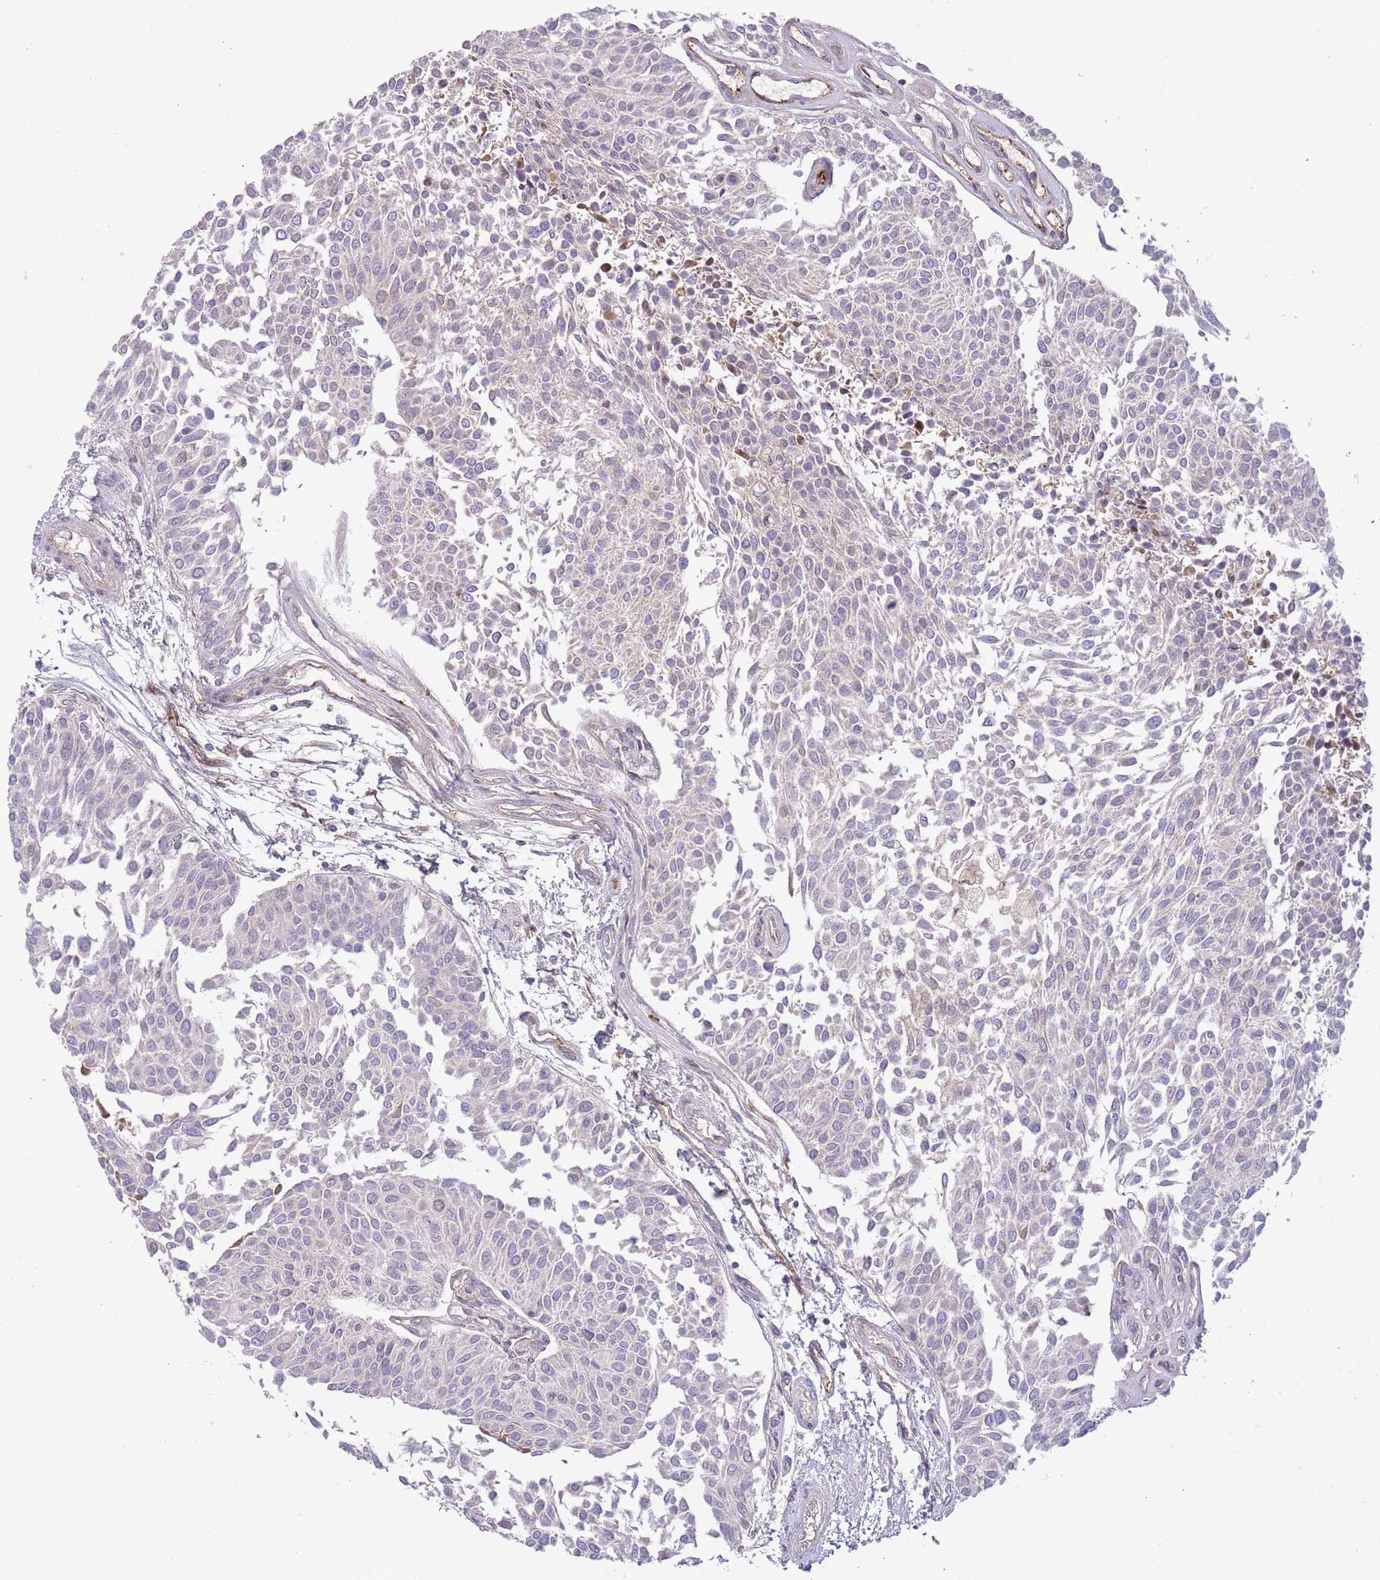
{"staining": {"intensity": "negative", "quantity": "none", "location": "none"}, "tissue": "urothelial cancer", "cell_type": "Tumor cells", "image_type": "cancer", "snomed": [{"axis": "morphology", "description": "Urothelial carcinoma, NOS"}, {"axis": "topography", "description": "Urinary bladder"}], "caption": "High magnification brightfield microscopy of transitional cell carcinoma stained with DAB (3,3'-diaminobenzidine) (brown) and counterstained with hematoxylin (blue): tumor cells show no significant positivity.", "gene": "DPP10", "patient": {"sex": "male", "age": 55}}